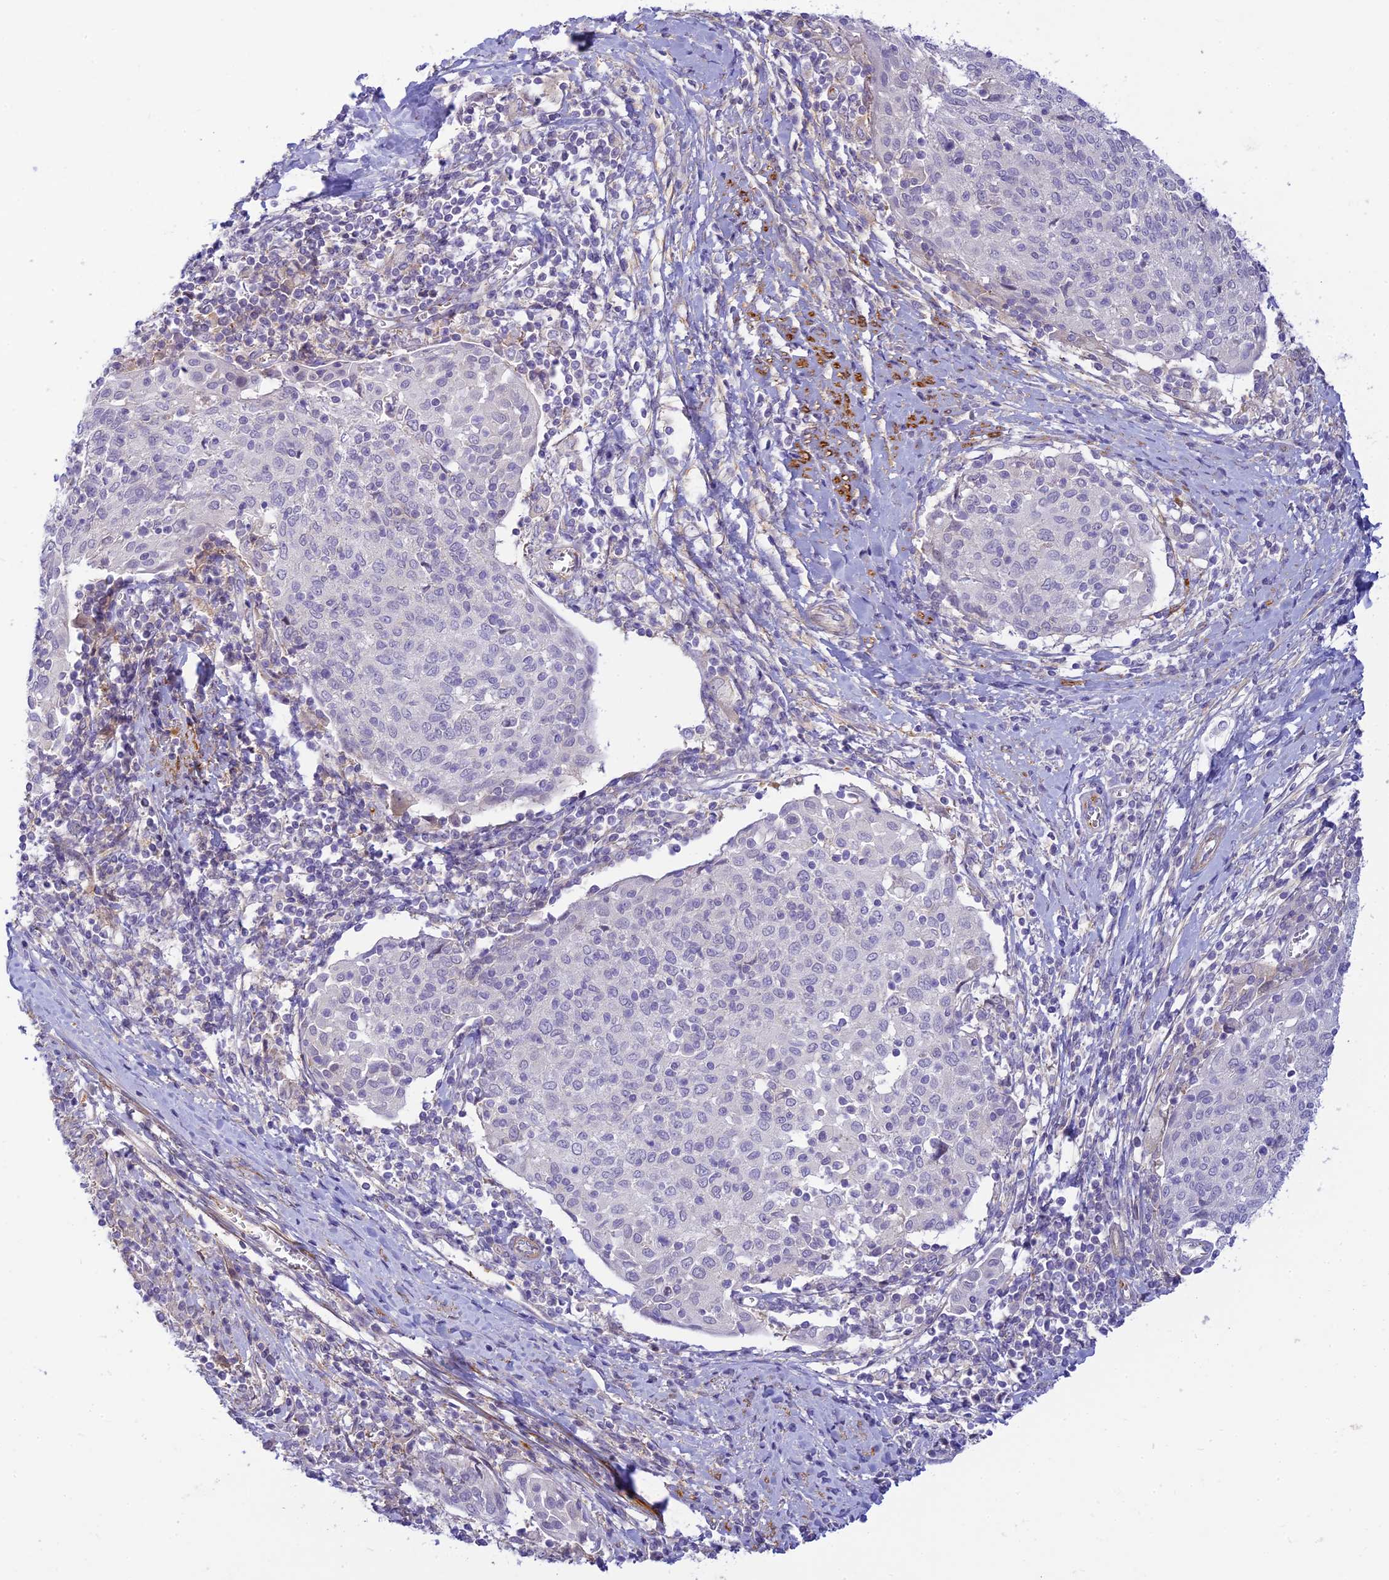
{"staining": {"intensity": "negative", "quantity": "none", "location": "none"}, "tissue": "cervical cancer", "cell_type": "Tumor cells", "image_type": "cancer", "snomed": [{"axis": "morphology", "description": "Squamous cell carcinoma, NOS"}, {"axis": "topography", "description": "Cervix"}], "caption": "A high-resolution image shows immunohistochemistry (IHC) staining of squamous cell carcinoma (cervical), which exhibits no significant staining in tumor cells.", "gene": "FBXW4", "patient": {"sex": "female", "age": 52}}